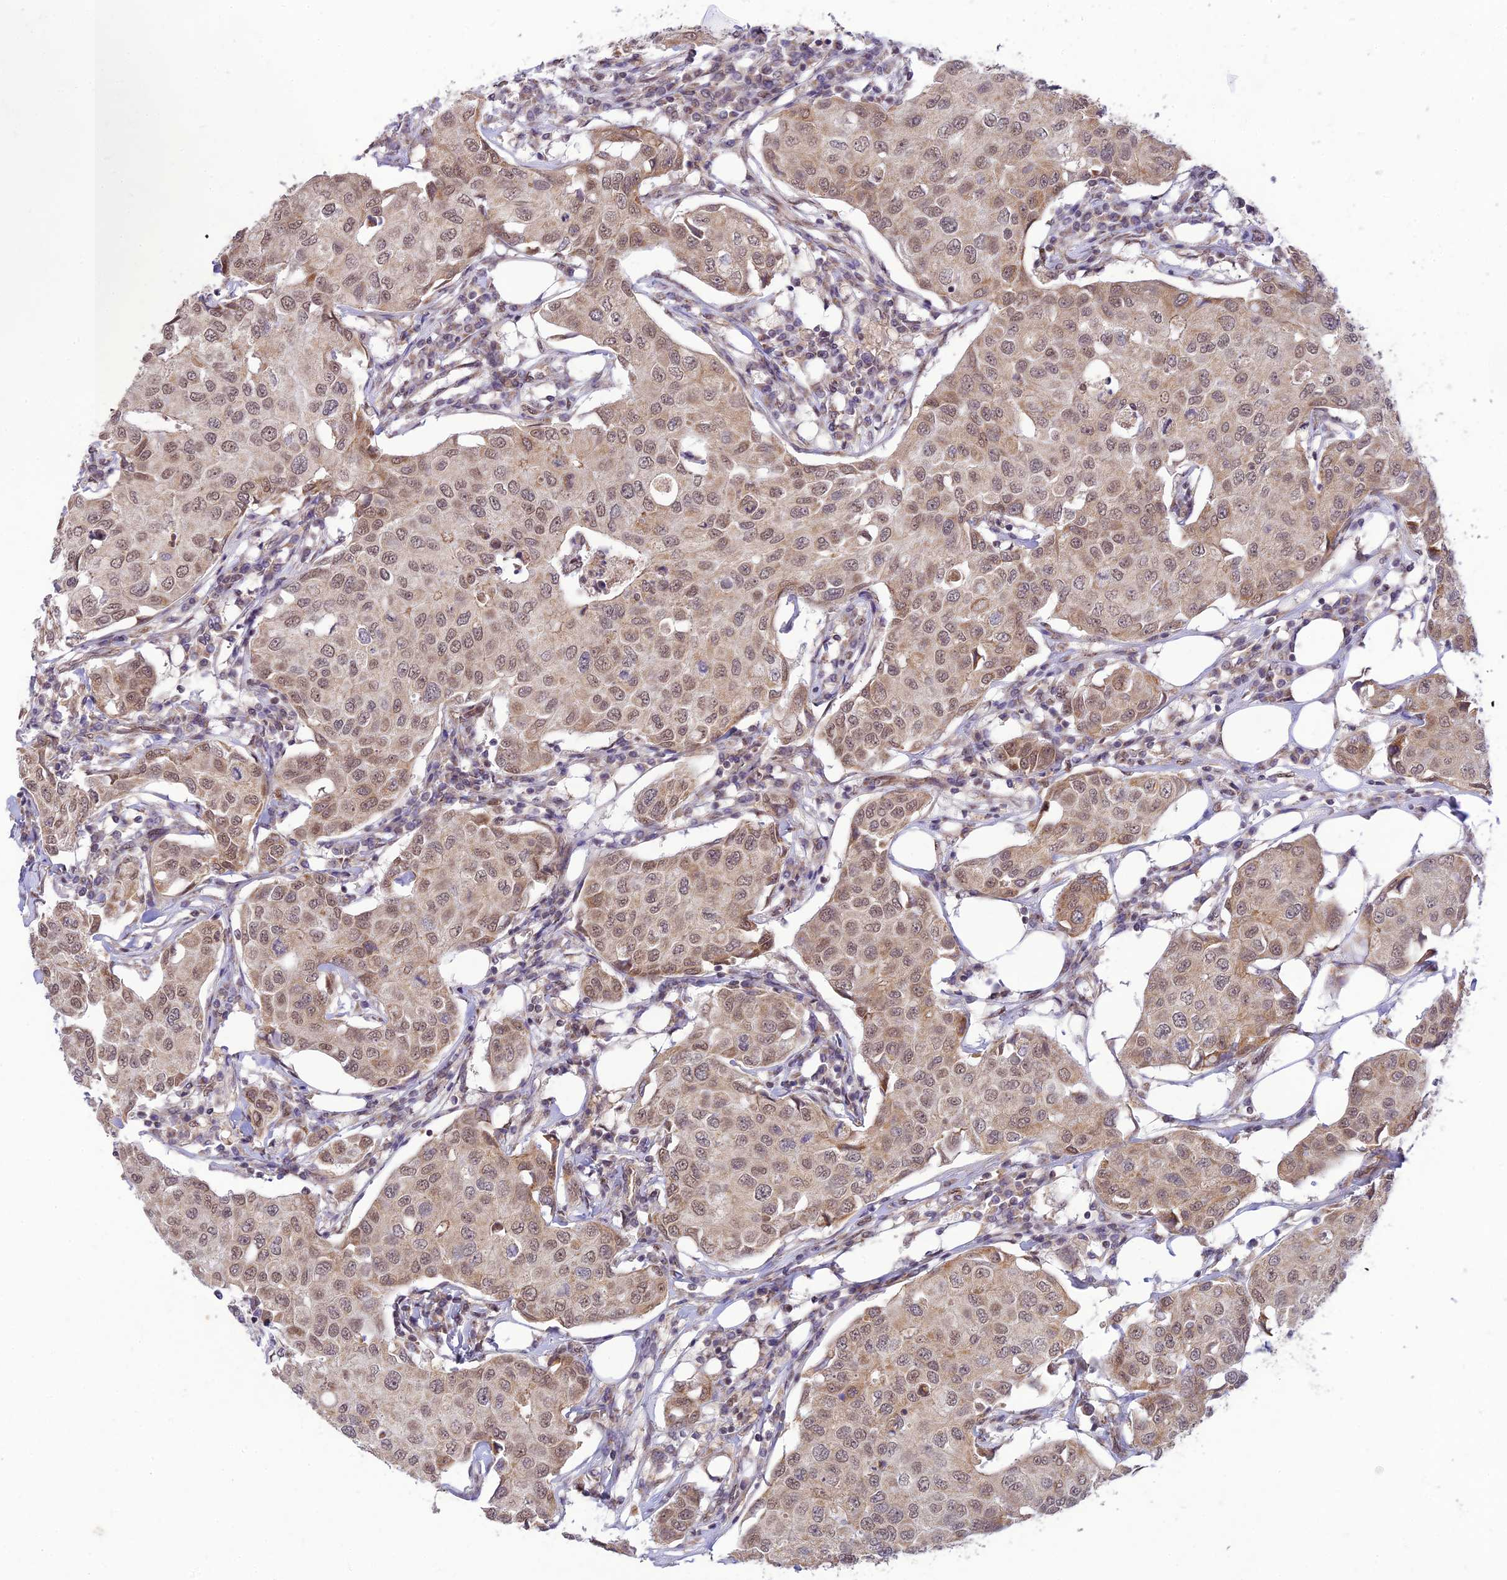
{"staining": {"intensity": "moderate", "quantity": ">75%", "location": "nuclear"}, "tissue": "breast cancer", "cell_type": "Tumor cells", "image_type": "cancer", "snomed": [{"axis": "morphology", "description": "Duct carcinoma"}, {"axis": "topography", "description": "Breast"}], "caption": "Immunohistochemistry (IHC) image of human breast infiltrating ductal carcinoma stained for a protein (brown), which exhibits medium levels of moderate nuclear staining in about >75% of tumor cells.", "gene": "MICOS13", "patient": {"sex": "female", "age": 80}}